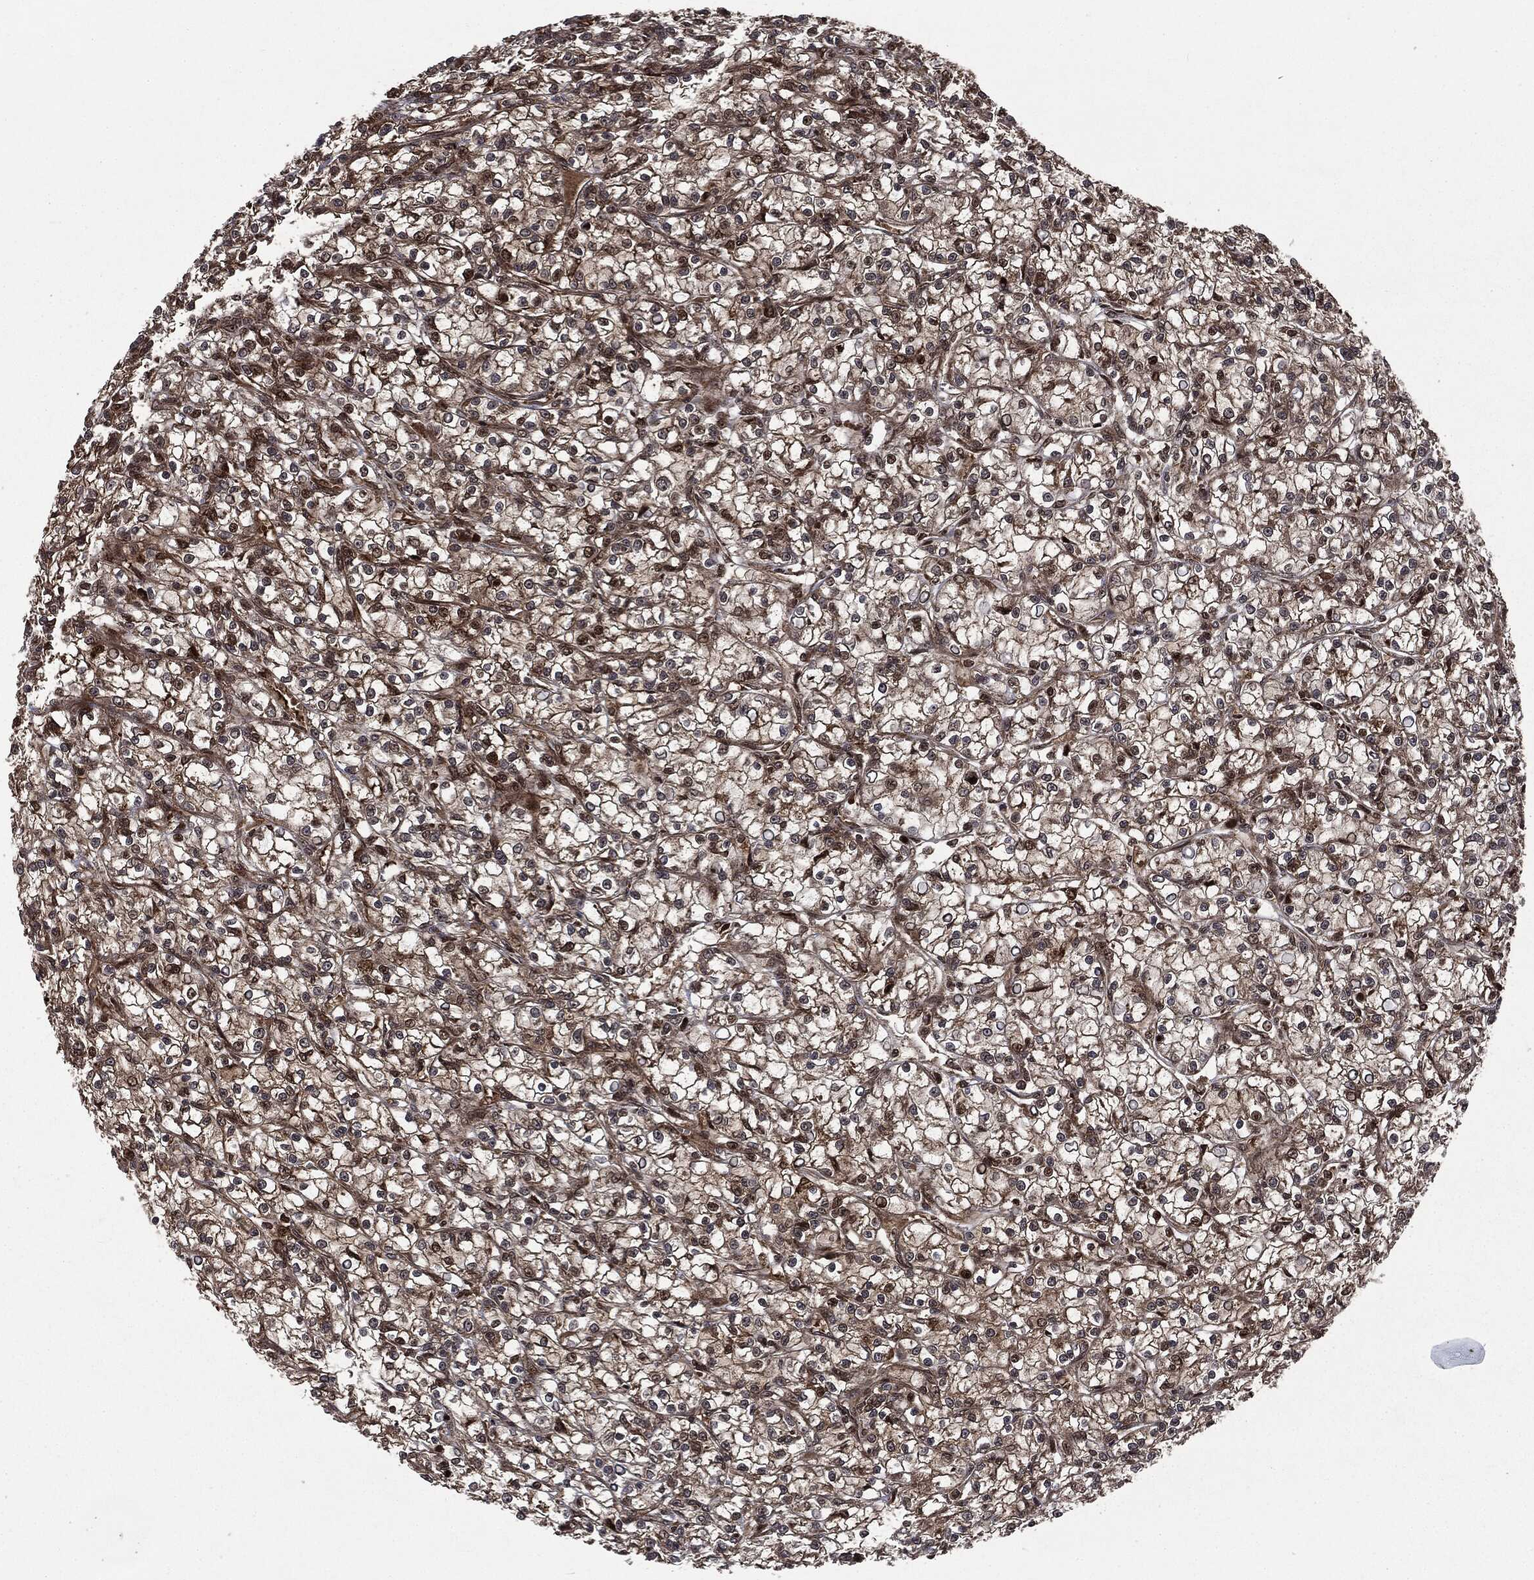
{"staining": {"intensity": "moderate", "quantity": ">75%", "location": "cytoplasmic/membranous,nuclear"}, "tissue": "renal cancer", "cell_type": "Tumor cells", "image_type": "cancer", "snomed": [{"axis": "morphology", "description": "Adenocarcinoma, NOS"}, {"axis": "topography", "description": "Kidney"}], "caption": "A brown stain highlights moderate cytoplasmic/membranous and nuclear positivity of a protein in renal adenocarcinoma tumor cells.", "gene": "CARD6", "patient": {"sex": "female", "age": 59}}